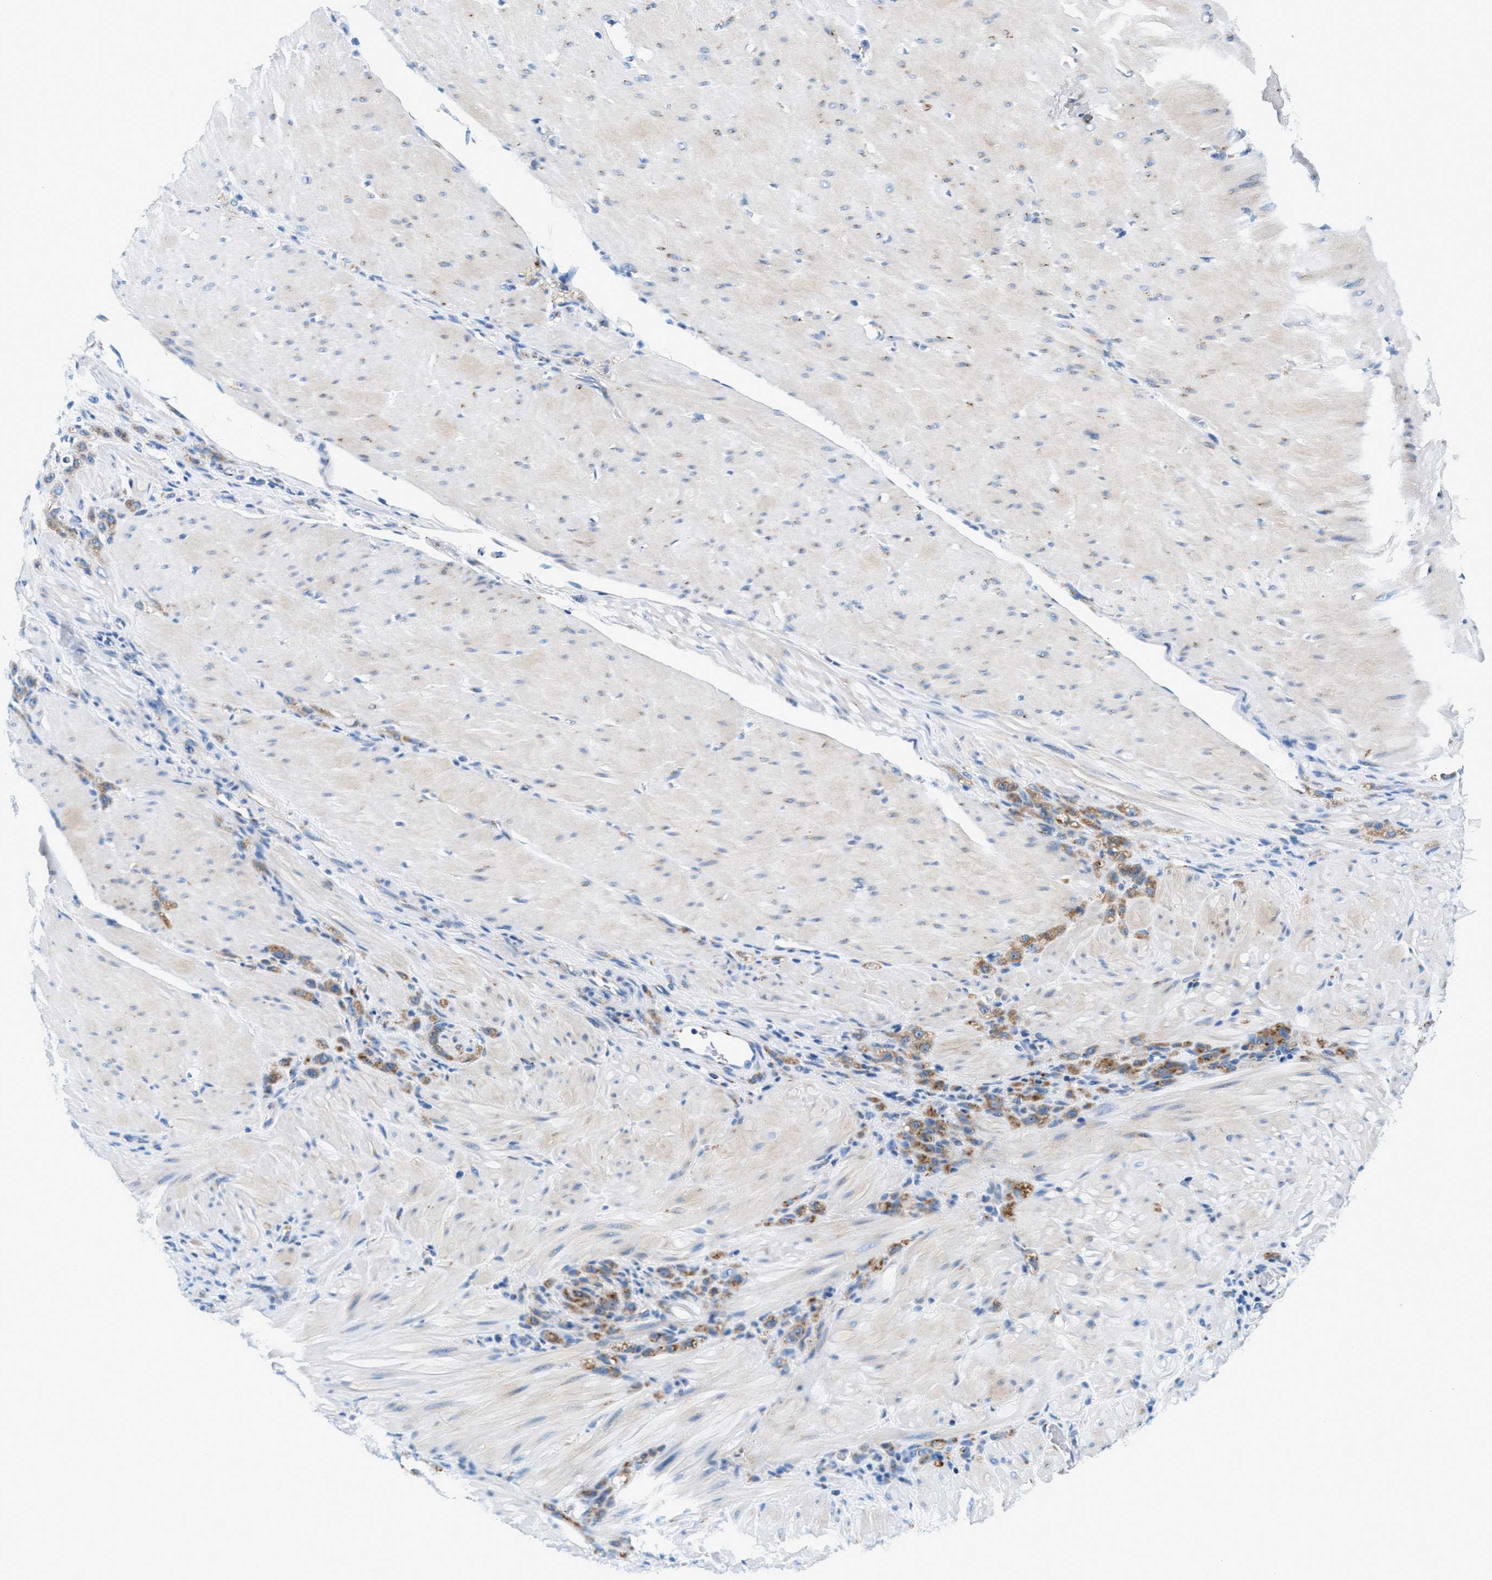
{"staining": {"intensity": "moderate", "quantity": "<25%", "location": "cytoplasmic/membranous"}, "tissue": "stomach cancer", "cell_type": "Tumor cells", "image_type": "cancer", "snomed": [{"axis": "morphology", "description": "Normal tissue, NOS"}, {"axis": "morphology", "description": "Adenocarcinoma, NOS"}, {"axis": "topography", "description": "Stomach"}], "caption": "Protein staining of stomach cancer (adenocarcinoma) tissue demonstrates moderate cytoplasmic/membranous positivity in about <25% of tumor cells.", "gene": "VPS53", "patient": {"sex": "male", "age": 82}}